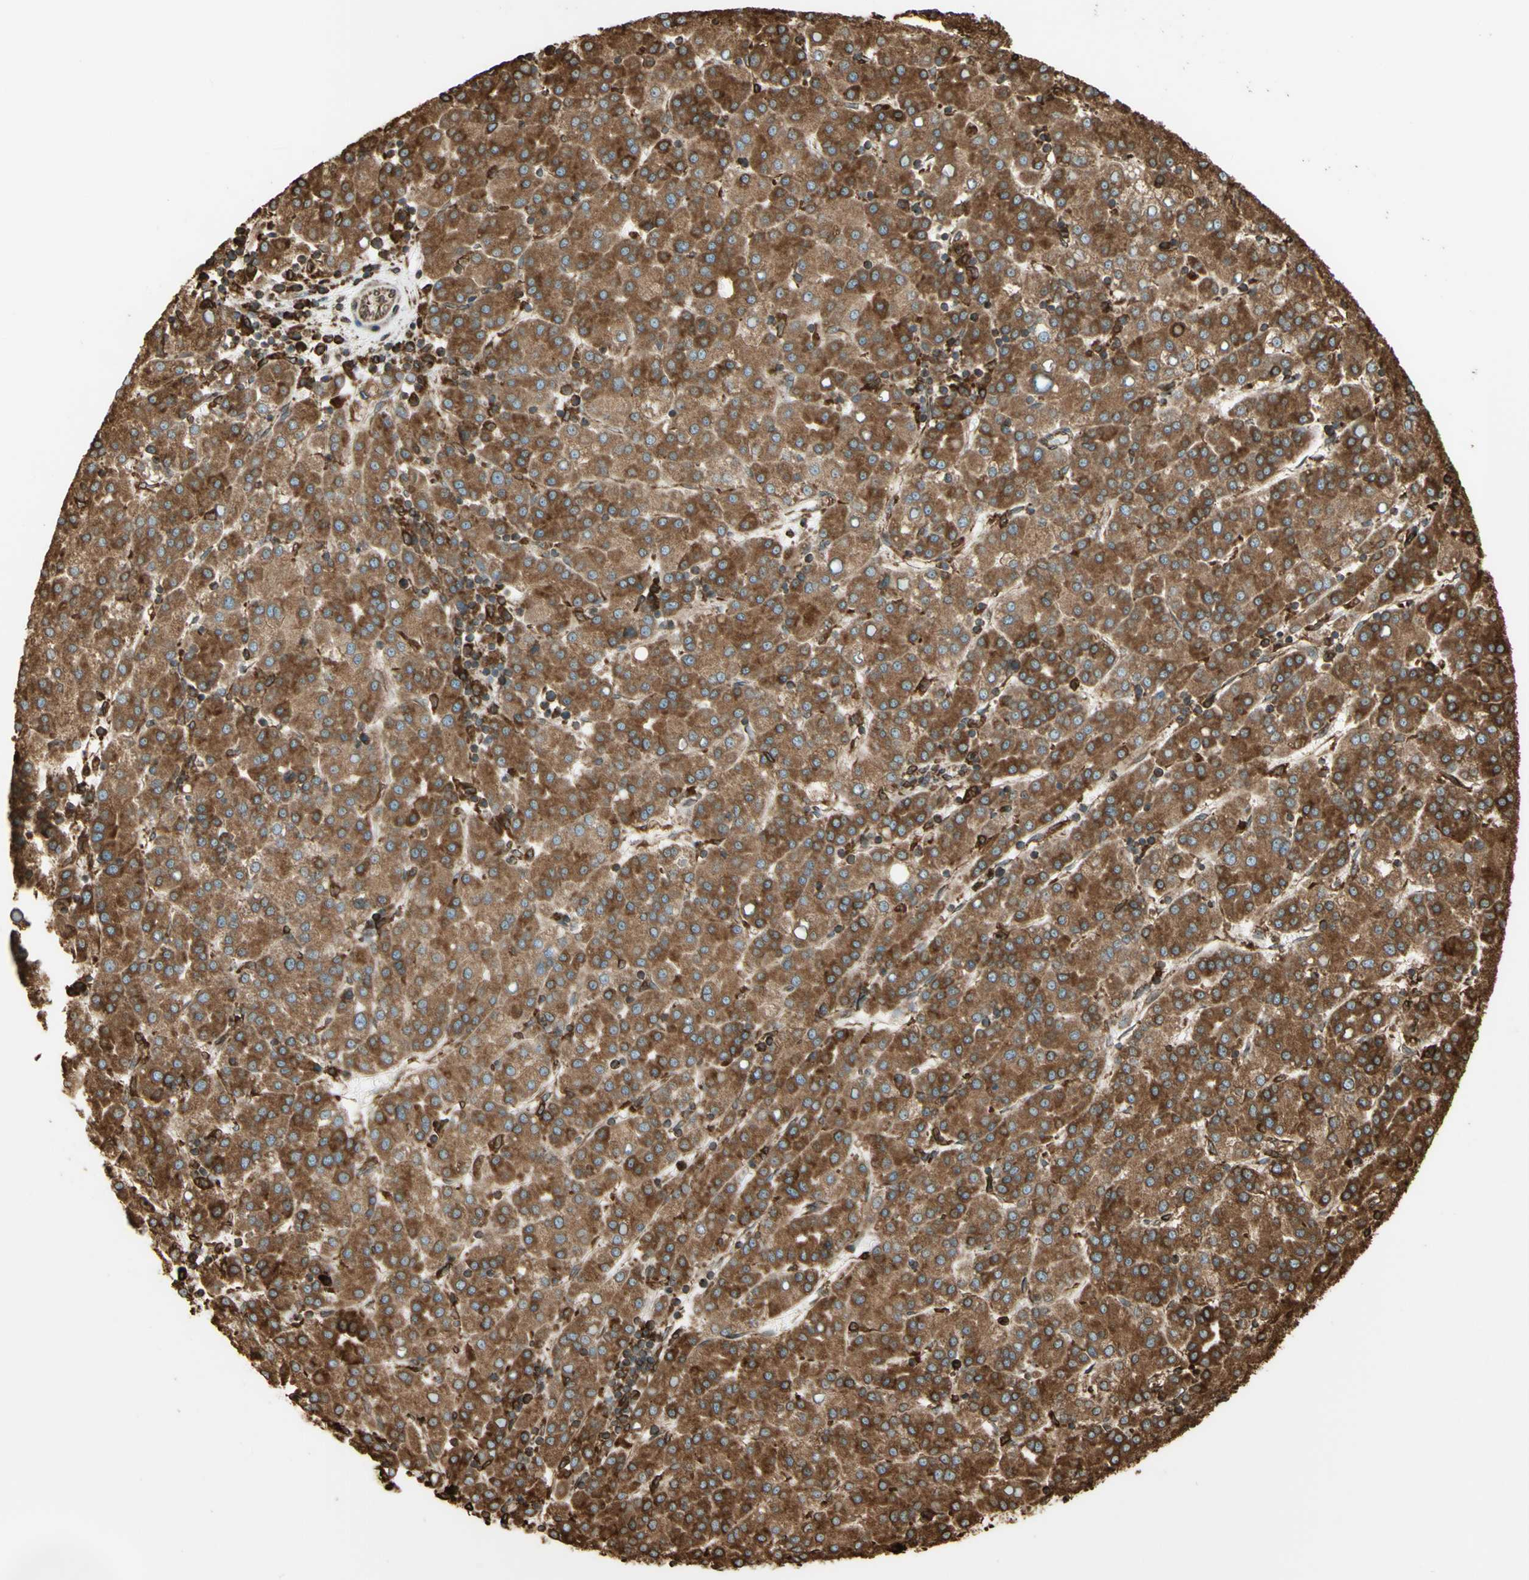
{"staining": {"intensity": "moderate", "quantity": ">75%", "location": "cytoplasmic/membranous"}, "tissue": "liver cancer", "cell_type": "Tumor cells", "image_type": "cancer", "snomed": [{"axis": "morphology", "description": "Carcinoma, Hepatocellular, NOS"}, {"axis": "topography", "description": "Liver"}], "caption": "IHC of human liver cancer shows medium levels of moderate cytoplasmic/membranous expression in about >75% of tumor cells.", "gene": "CANX", "patient": {"sex": "female", "age": 58}}